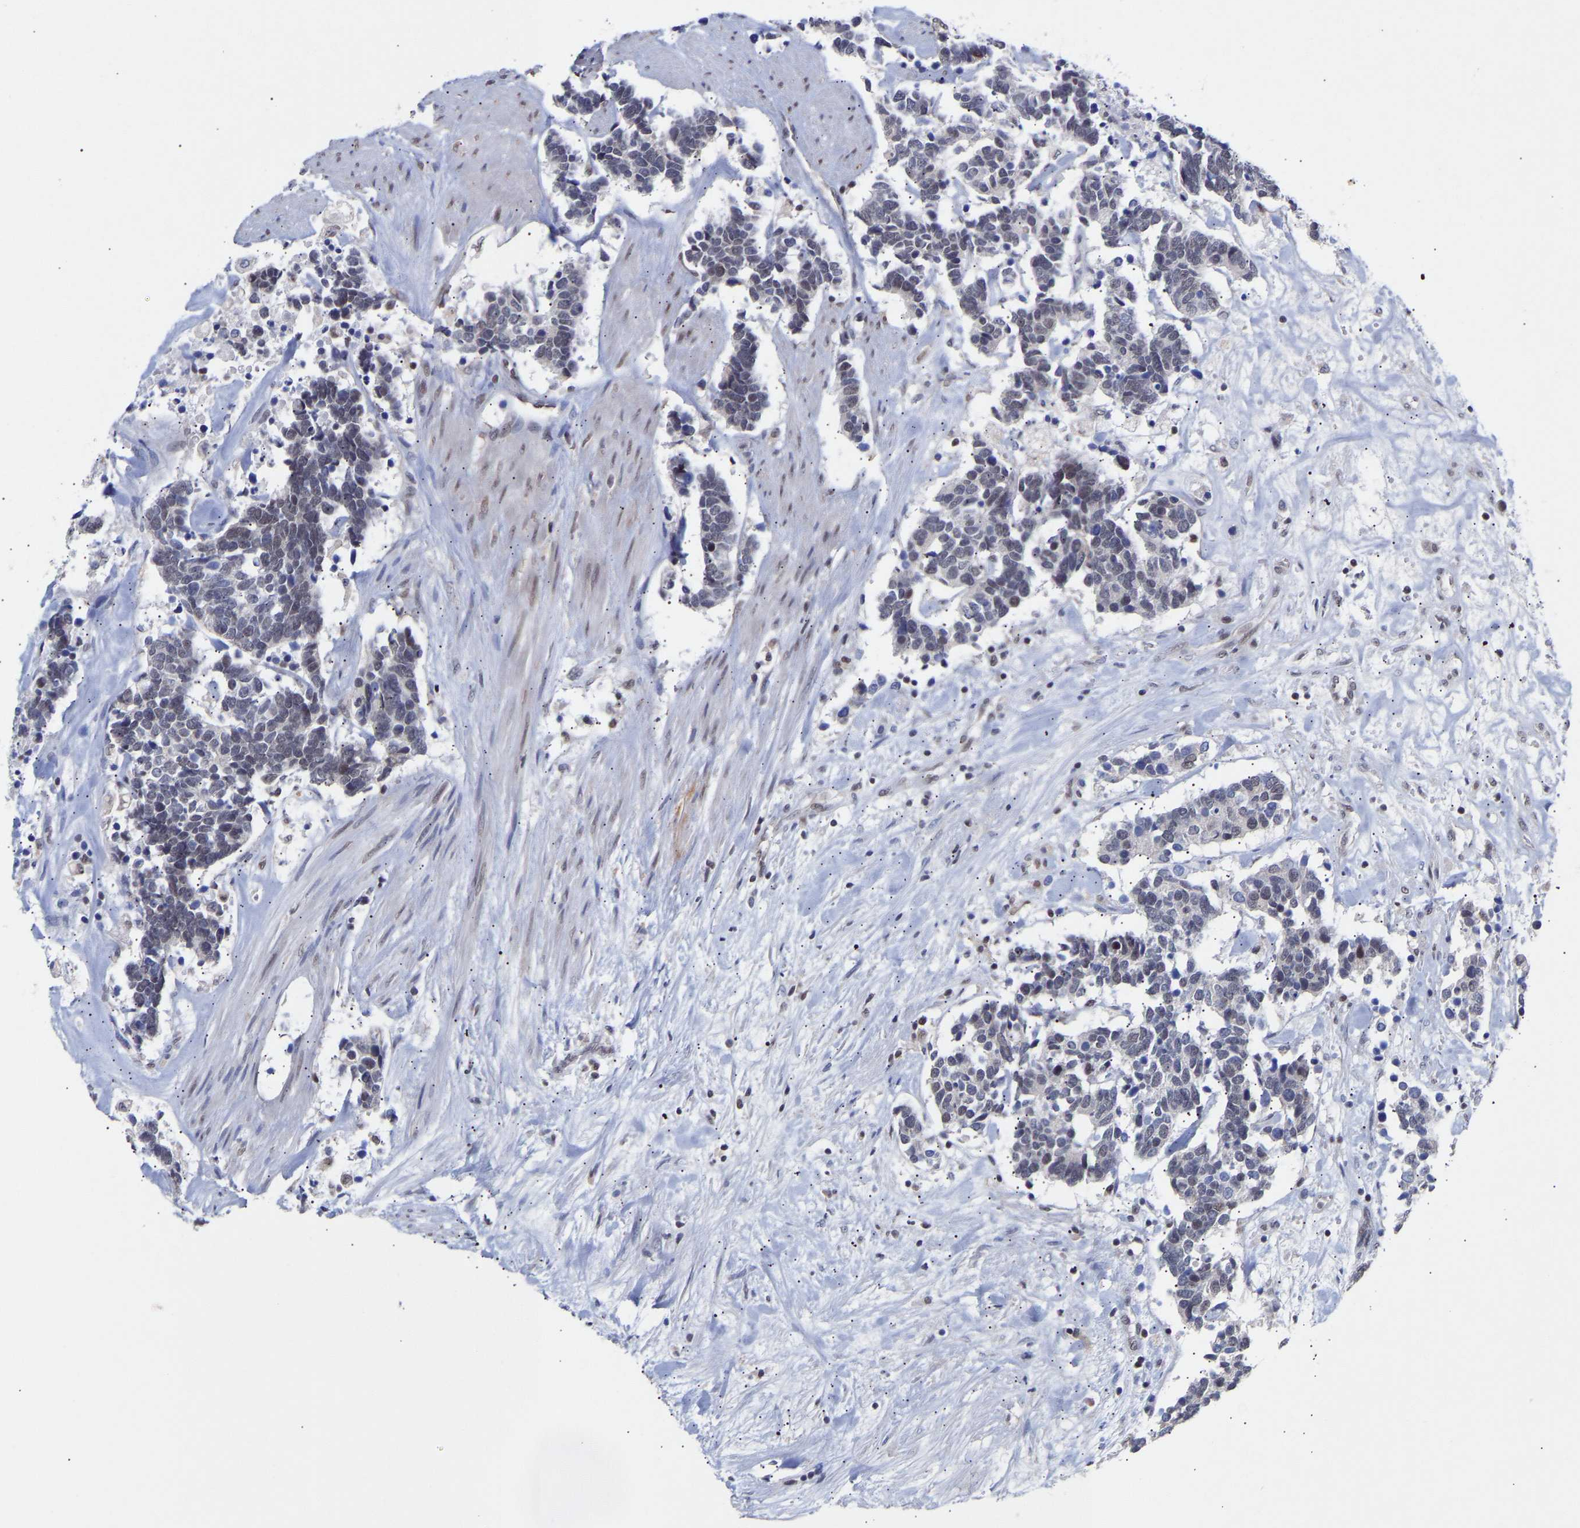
{"staining": {"intensity": "negative", "quantity": "none", "location": "none"}, "tissue": "carcinoid", "cell_type": "Tumor cells", "image_type": "cancer", "snomed": [{"axis": "morphology", "description": "Carcinoma, NOS"}, {"axis": "morphology", "description": "Carcinoid, malignant, NOS"}, {"axis": "topography", "description": "Urinary bladder"}], "caption": "Immunohistochemistry image of neoplastic tissue: carcinoid stained with DAB shows no significant protein staining in tumor cells.", "gene": "RBM15", "patient": {"sex": "male", "age": 57}}